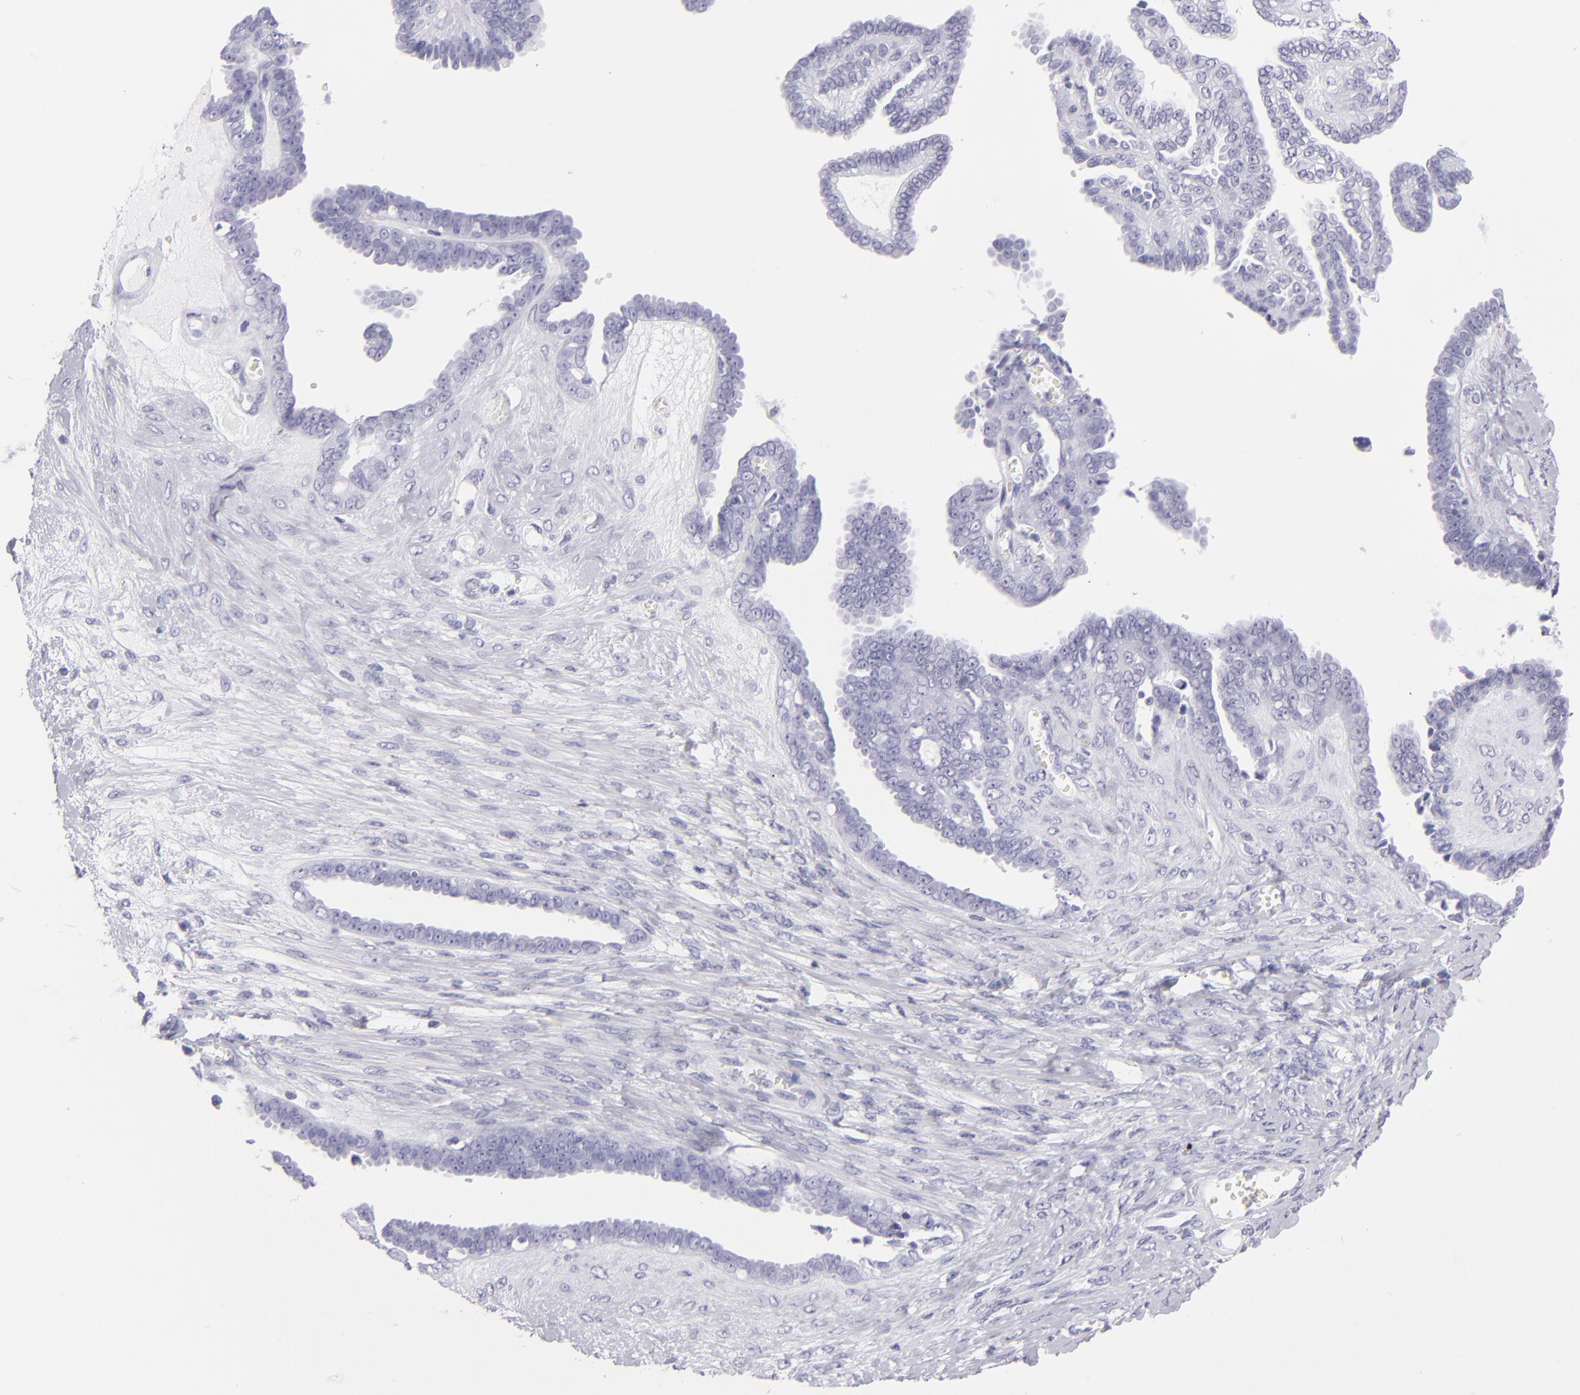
{"staining": {"intensity": "negative", "quantity": "none", "location": "none"}, "tissue": "ovarian cancer", "cell_type": "Tumor cells", "image_type": "cancer", "snomed": [{"axis": "morphology", "description": "Cystadenocarcinoma, serous, NOS"}, {"axis": "topography", "description": "Ovary"}], "caption": "High magnification brightfield microscopy of ovarian serous cystadenocarcinoma stained with DAB (brown) and counterstained with hematoxylin (blue): tumor cells show no significant staining. (DAB immunohistochemistry with hematoxylin counter stain).", "gene": "PVALB", "patient": {"sex": "female", "age": 71}}